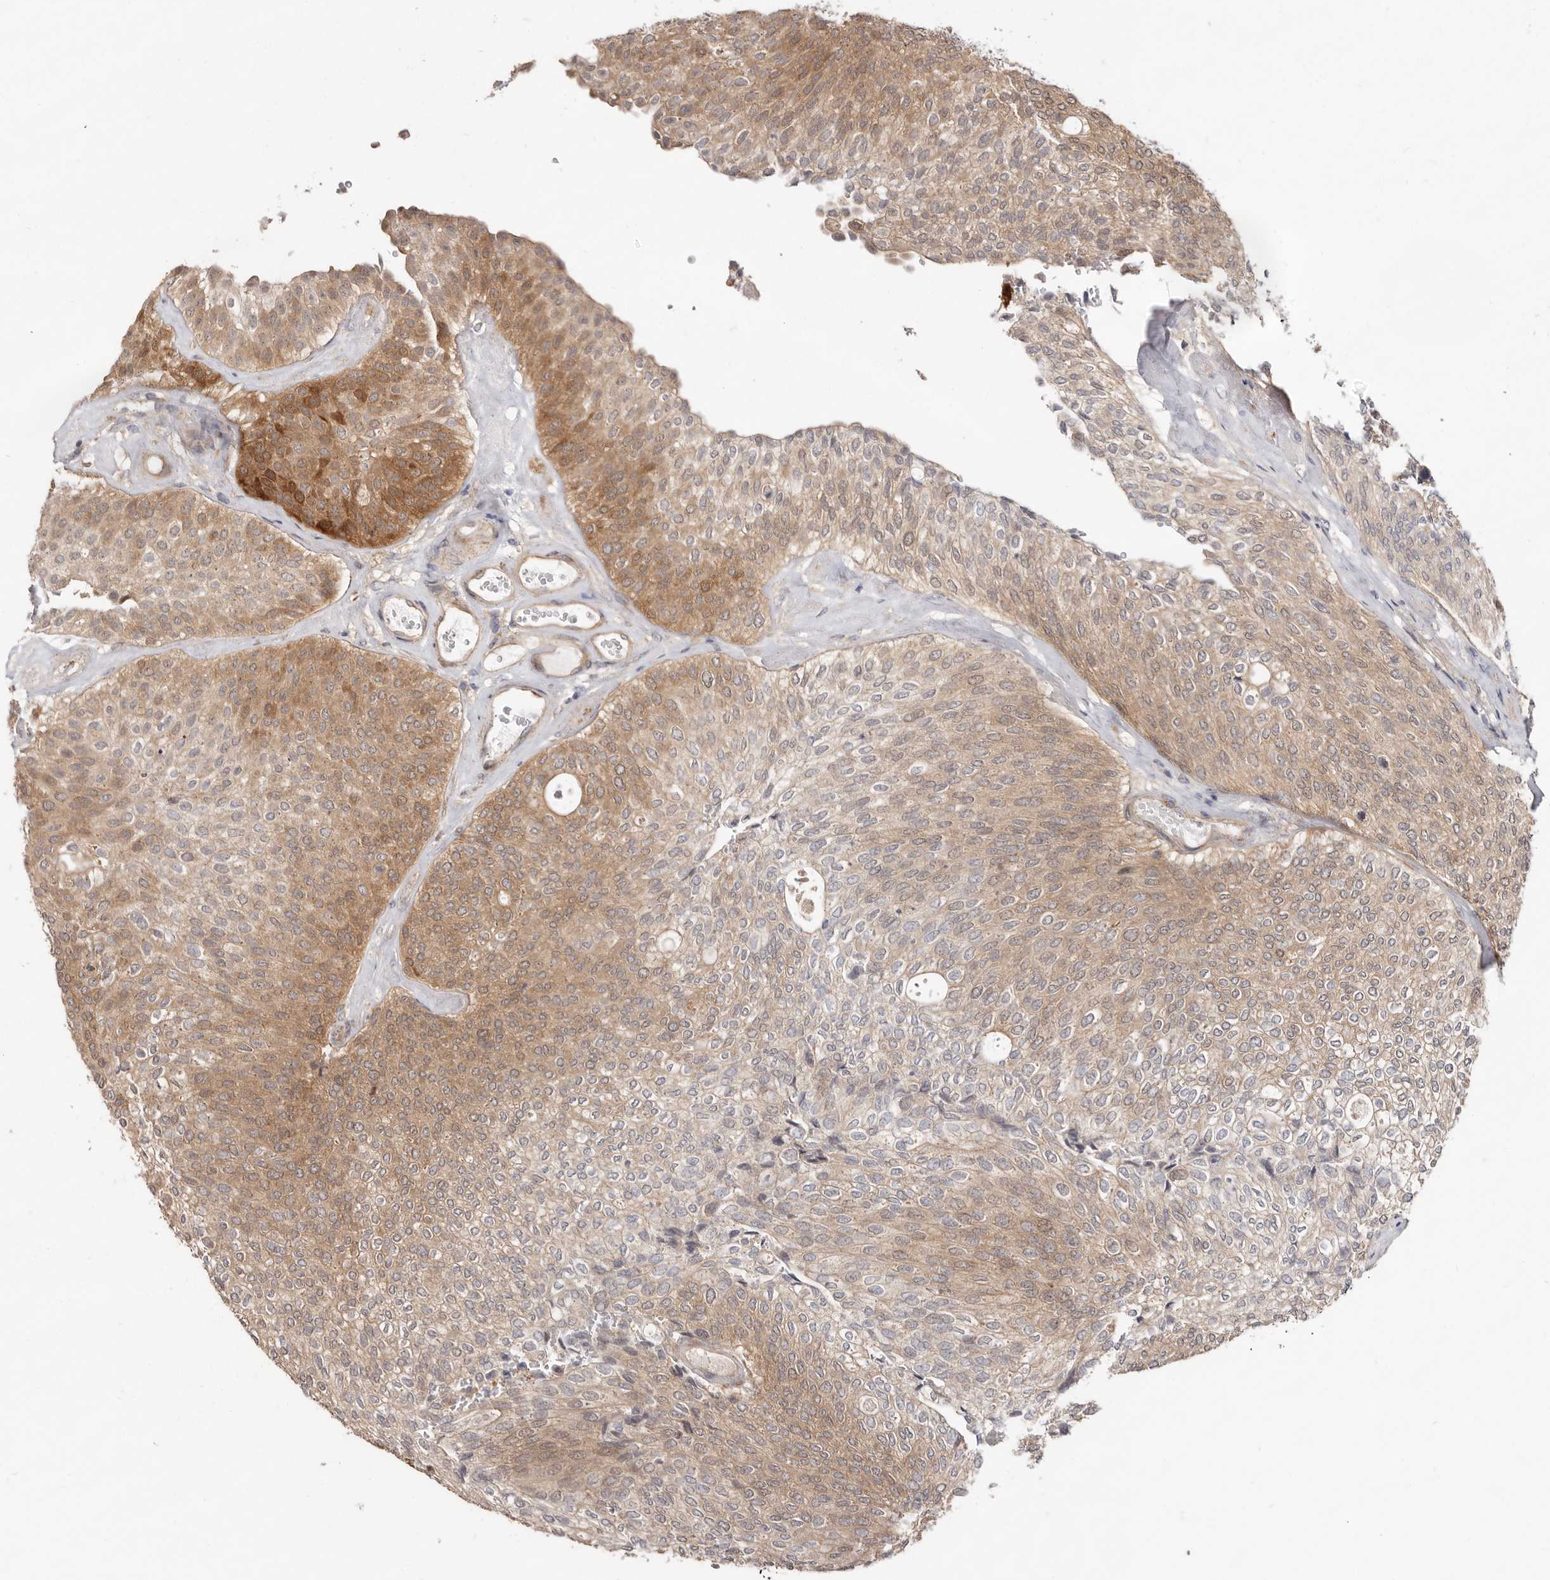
{"staining": {"intensity": "moderate", "quantity": "25%-75%", "location": "cytoplasmic/membranous"}, "tissue": "urothelial cancer", "cell_type": "Tumor cells", "image_type": "cancer", "snomed": [{"axis": "morphology", "description": "Urothelial carcinoma, Low grade"}, {"axis": "topography", "description": "Urinary bladder"}], "caption": "Urothelial cancer was stained to show a protein in brown. There is medium levels of moderate cytoplasmic/membranous staining in about 25%-75% of tumor cells.", "gene": "GPATCH4", "patient": {"sex": "female", "age": 79}}